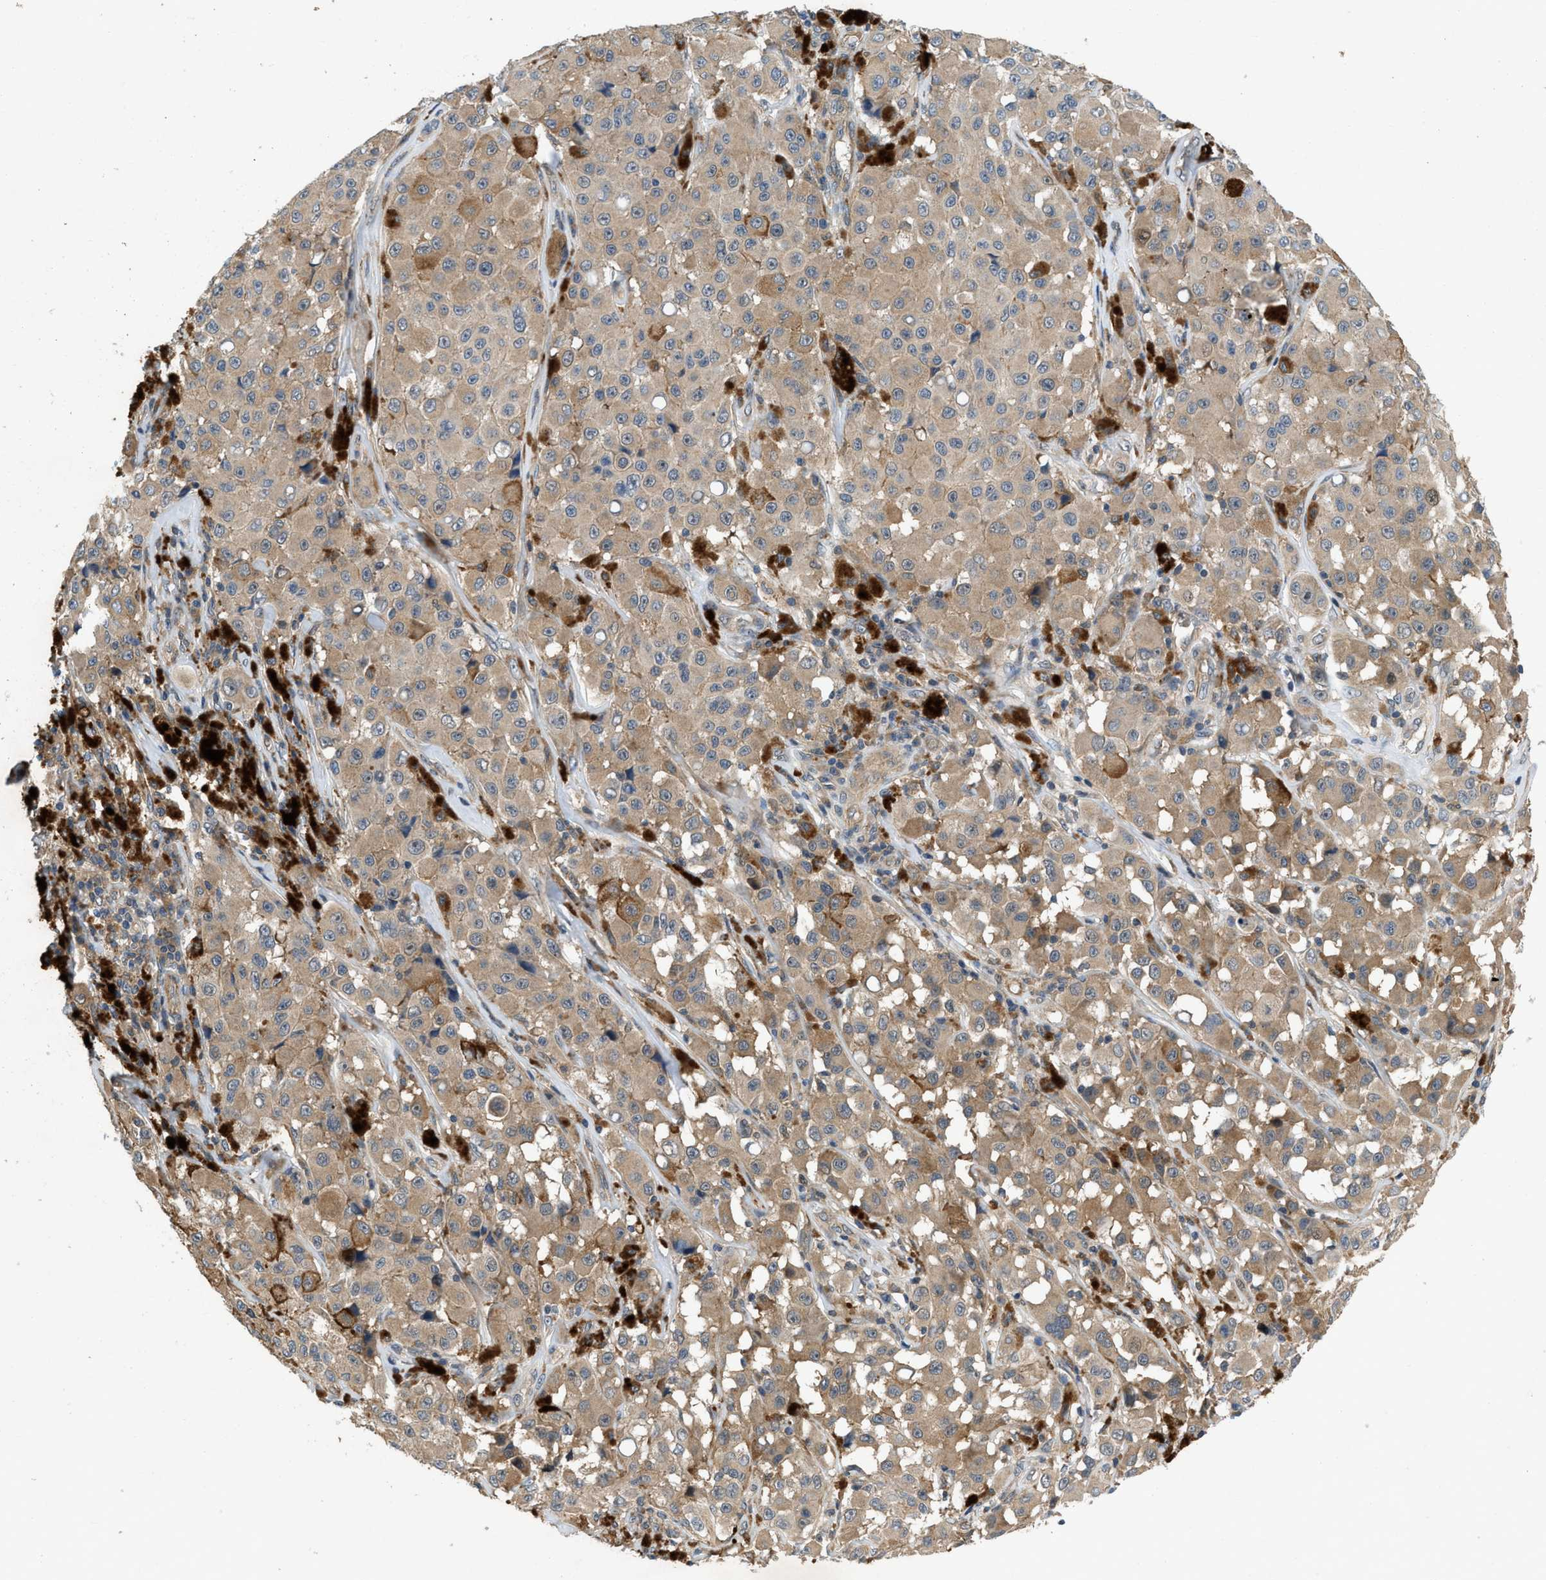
{"staining": {"intensity": "weak", "quantity": ">75%", "location": "cytoplasmic/membranous"}, "tissue": "melanoma", "cell_type": "Tumor cells", "image_type": "cancer", "snomed": [{"axis": "morphology", "description": "Malignant melanoma, NOS"}, {"axis": "topography", "description": "Skin"}], "caption": "Immunohistochemistry micrograph of human malignant melanoma stained for a protein (brown), which exhibits low levels of weak cytoplasmic/membranous positivity in about >75% of tumor cells.", "gene": "GPR31", "patient": {"sex": "male", "age": 84}}